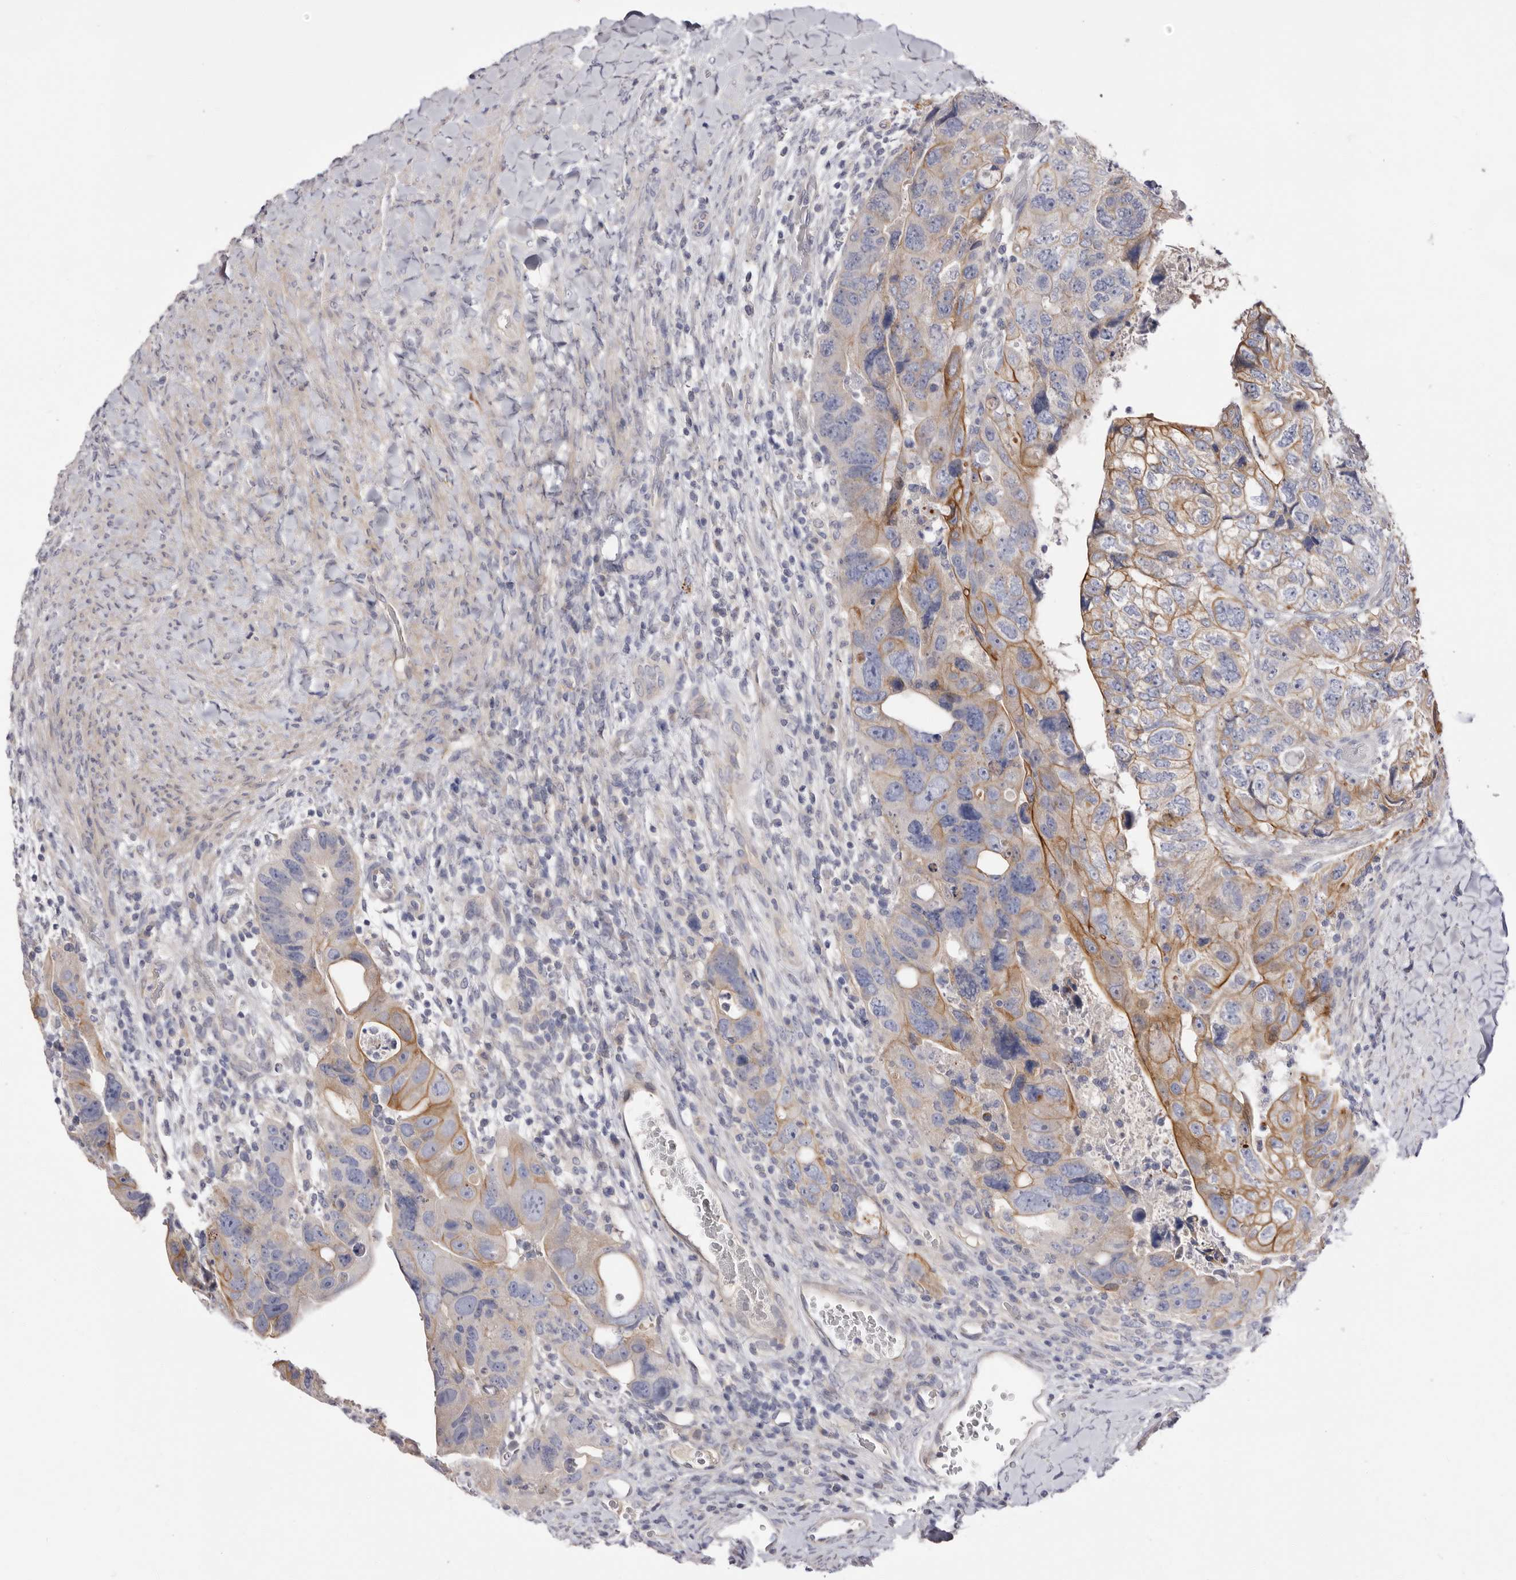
{"staining": {"intensity": "moderate", "quantity": "25%-75%", "location": "cytoplasmic/membranous"}, "tissue": "colorectal cancer", "cell_type": "Tumor cells", "image_type": "cancer", "snomed": [{"axis": "morphology", "description": "Adenocarcinoma, NOS"}, {"axis": "topography", "description": "Rectum"}], "caption": "IHC staining of adenocarcinoma (colorectal), which demonstrates medium levels of moderate cytoplasmic/membranous expression in approximately 25%-75% of tumor cells indicating moderate cytoplasmic/membranous protein expression. The staining was performed using DAB (3,3'-diaminobenzidine) (brown) for protein detection and nuclei were counterstained in hematoxylin (blue).", "gene": "STK16", "patient": {"sex": "male", "age": 59}}